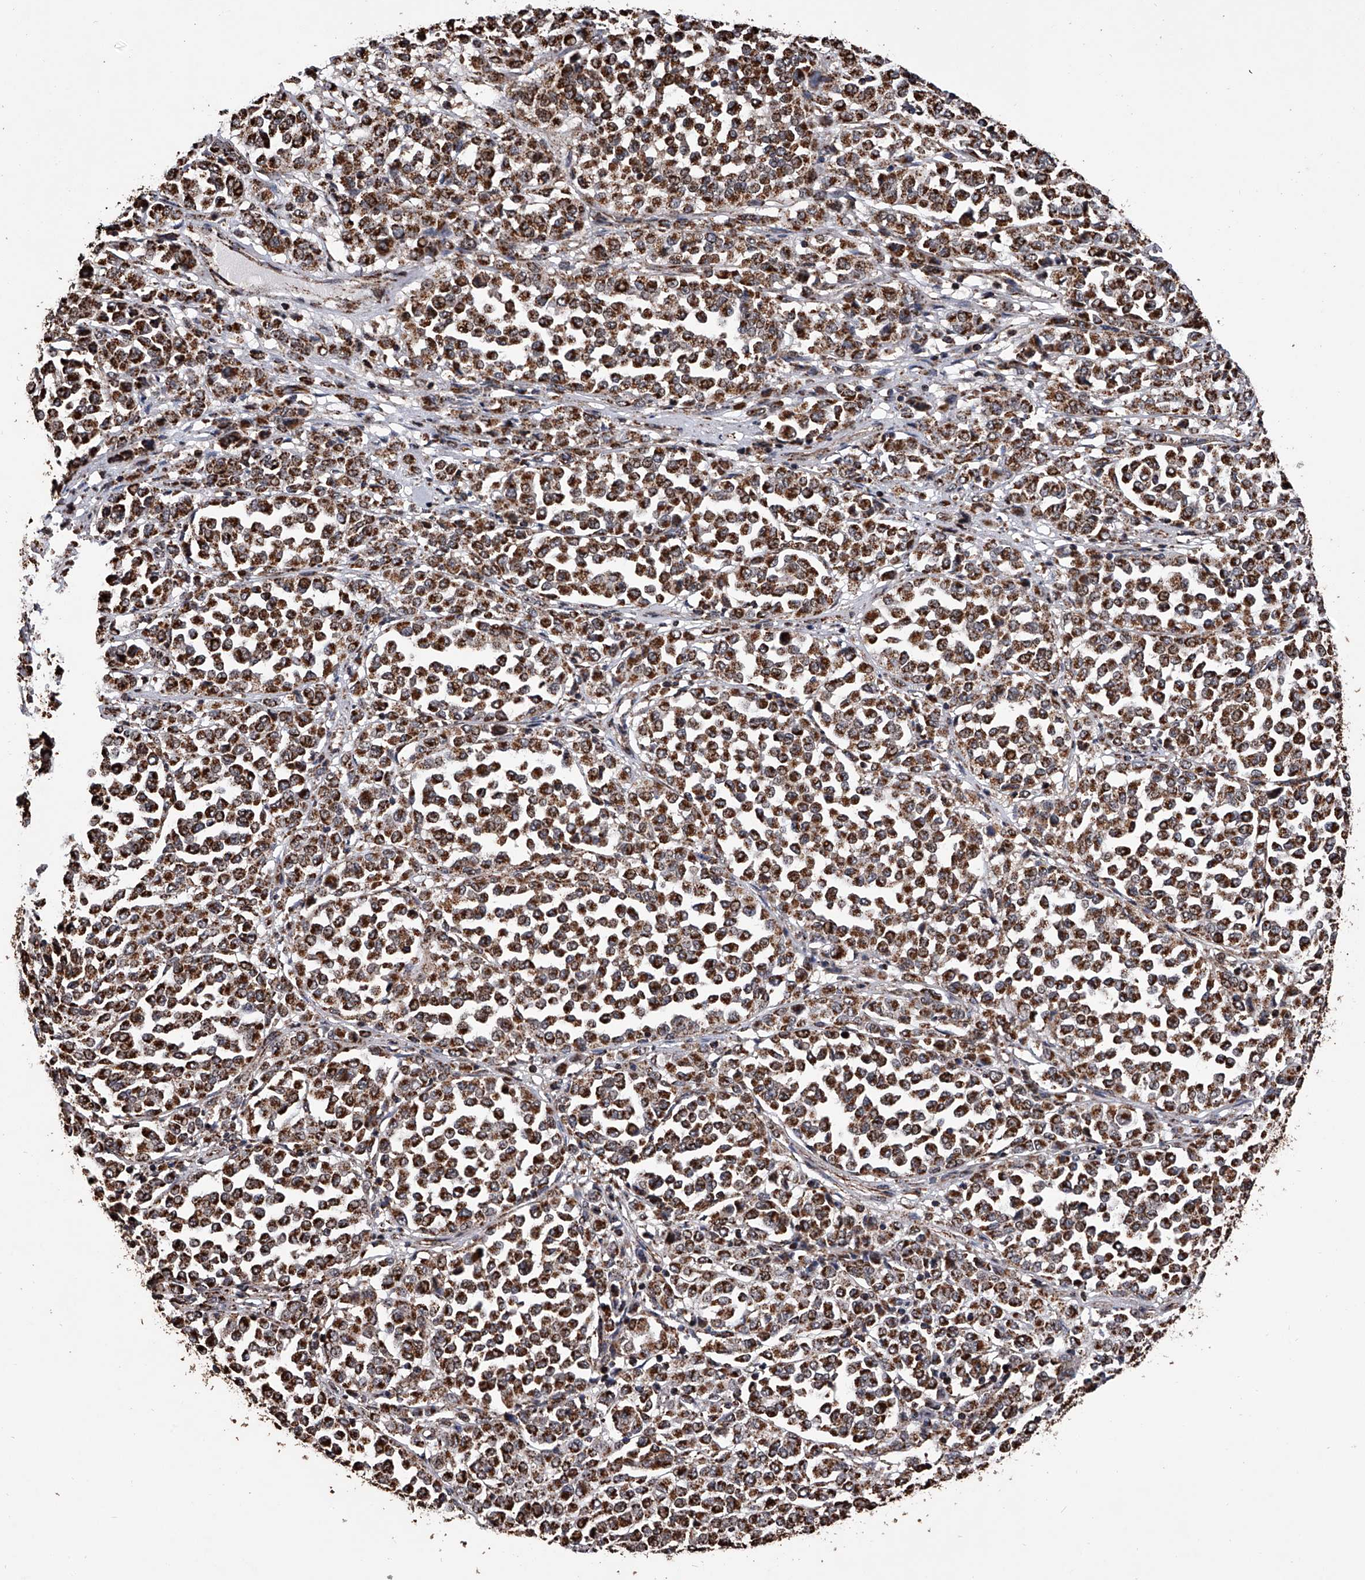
{"staining": {"intensity": "strong", "quantity": ">75%", "location": "cytoplasmic/membranous"}, "tissue": "melanoma", "cell_type": "Tumor cells", "image_type": "cancer", "snomed": [{"axis": "morphology", "description": "Malignant melanoma, Metastatic site"}, {"axis": "topography", "description": "Pancreas"}], "caption": "Melanoma tissue demonstrates strong cytoplasmic/membranous positivity in approximately >75% of tumor cells", "gene": "SMPDL3A", "patient": {"sex": "female", "age": 30}}